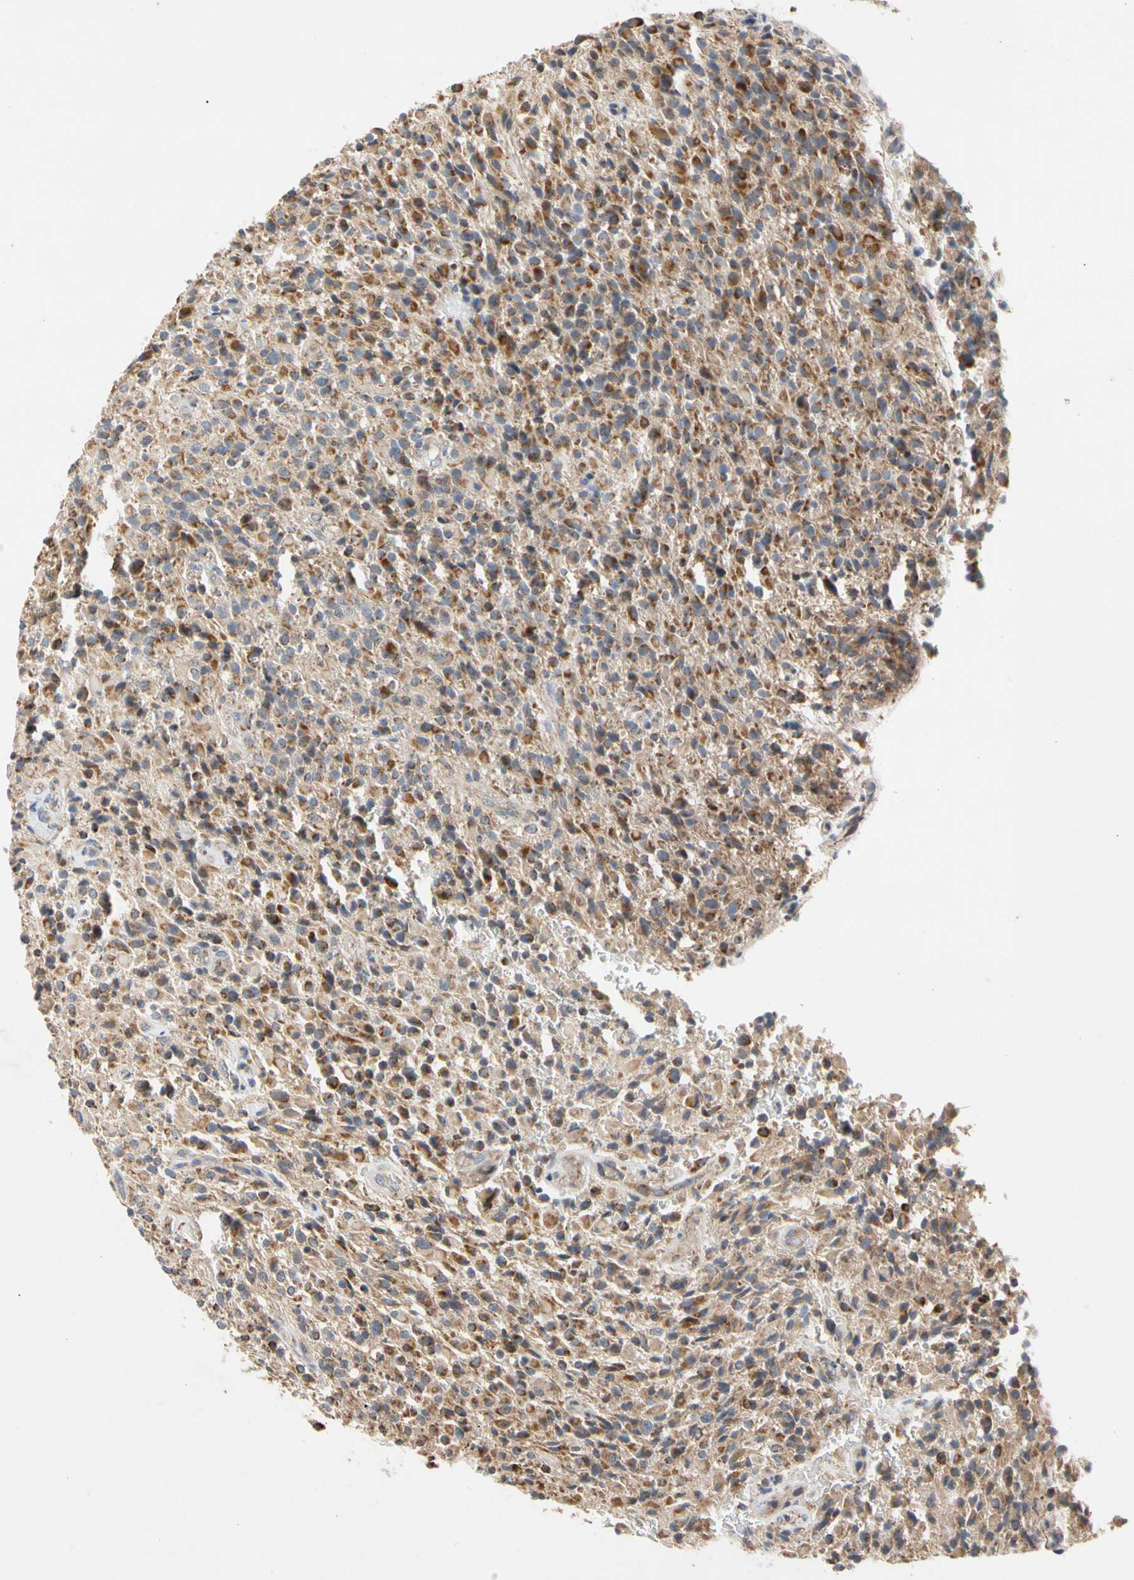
{"staining": {"intensity": "moderate", "quantity": ">75%", "location": "cytoplasmic/membranous"}, "tissue": "glioma", "cell_type": "Tumor cells", "image_type": "cancer", "snomed": [{"axis": "morphology", "description": "Glioma, malignant, High grade"}, {"axis": "topography", "description": "Brain"}], "caption": "A medium amount of moderate cytoplasmic/membranous positivity is appreciated in about >75% of tumor cells in malignant high-grade glioma tissue.", "gene": "GPD2", "patient": {"sex": "male", "age": 71}}